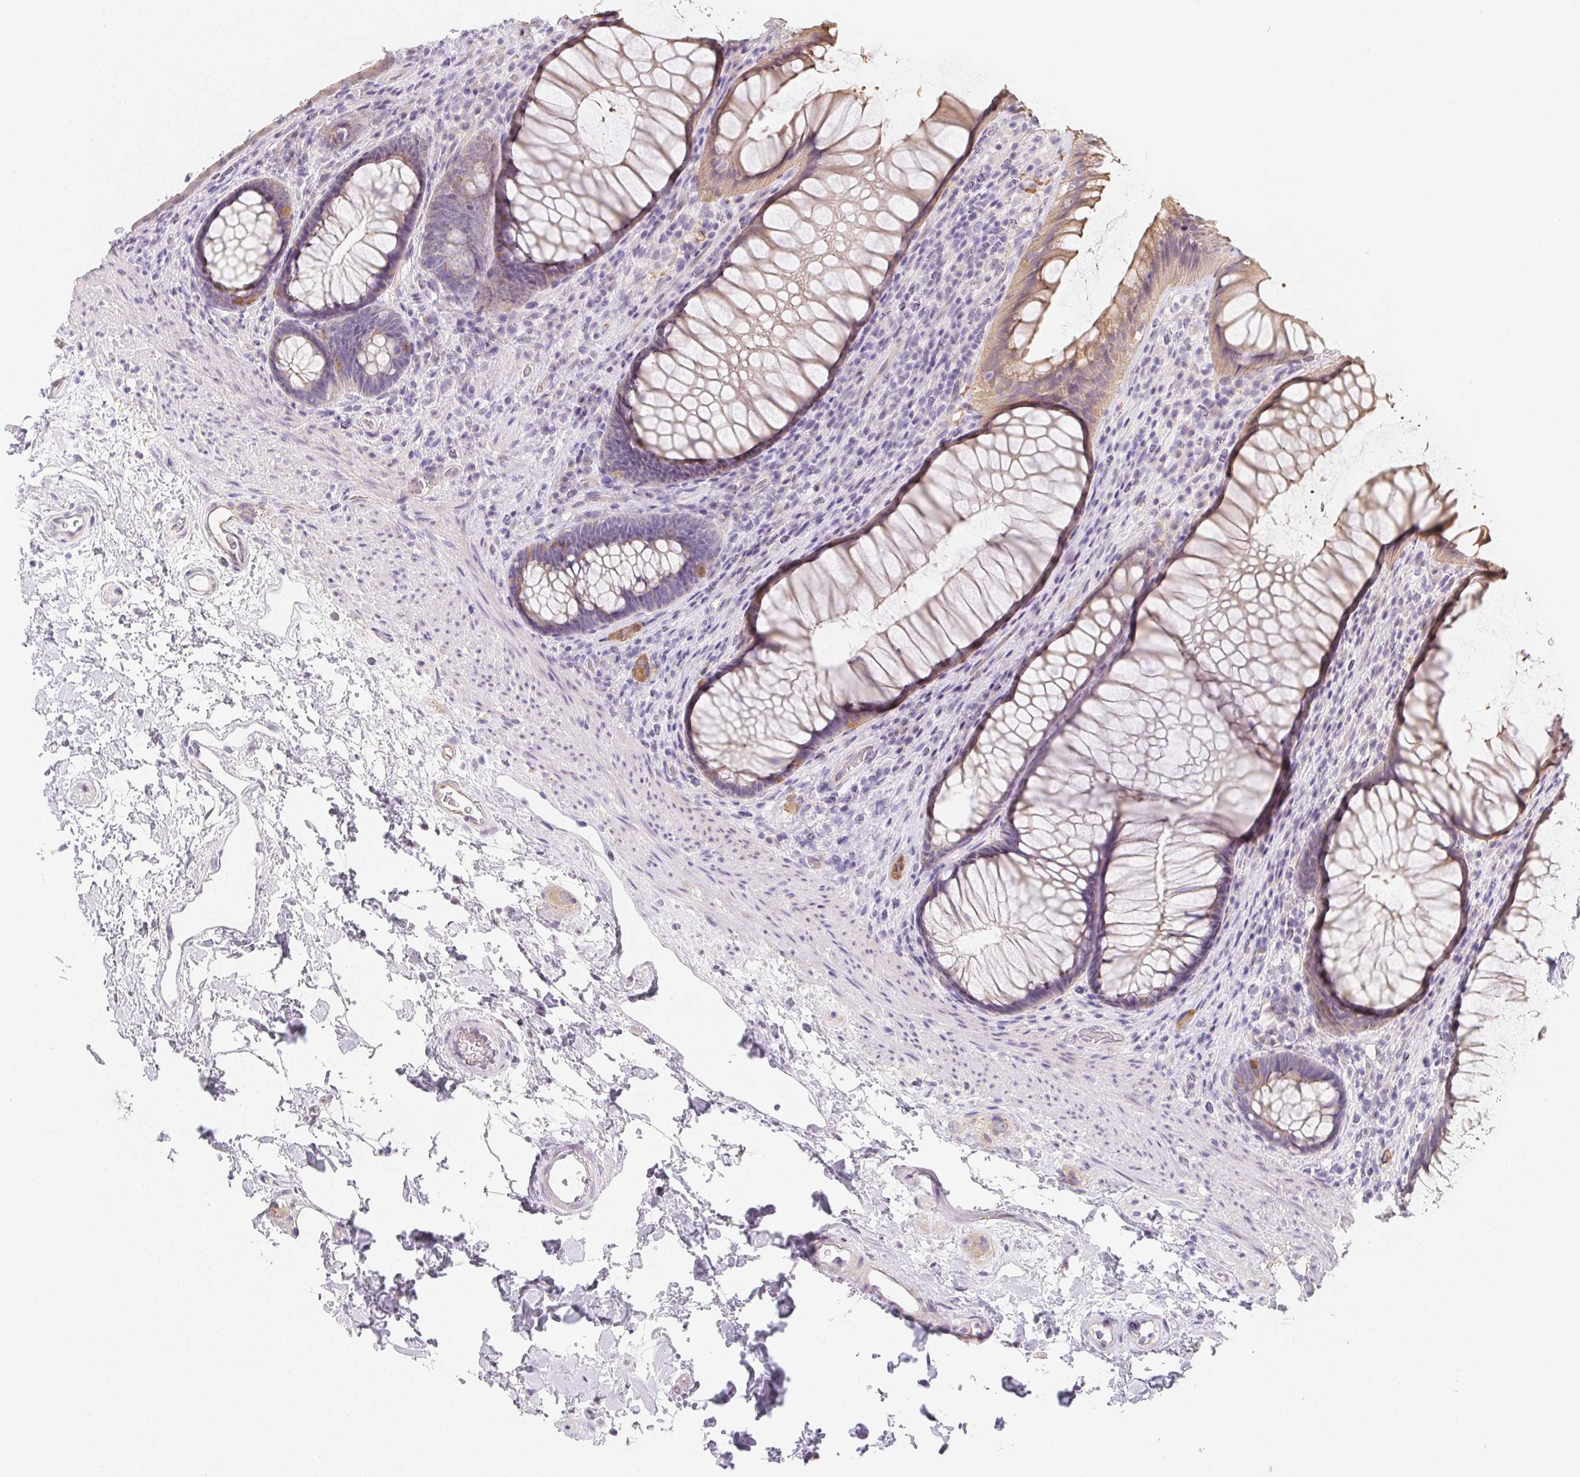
{"staining": {"intensity": "weak", "quantity": ">75%", "location": "cytoplasmic/membranous"}, "tissue": "rectum", "cell_type": "Glandular cells", "image_type": "normal", "snomed": [{"axis": "morphology", "description": "Normal tissue, NOS"}, {"axis": "topography", "description": "Smooth muscle"}, {"axis": "topography", "description": "Rectum"}], "caption": "Weak cytoplasmic/membranous protein positivity is present in approximately >75% of glandular cells in rectum. (DAB = brown stain, brightfield microscopy at high magnification).", "gene": "ZBBX", "patient": {"sex": "male", "age": 53}}